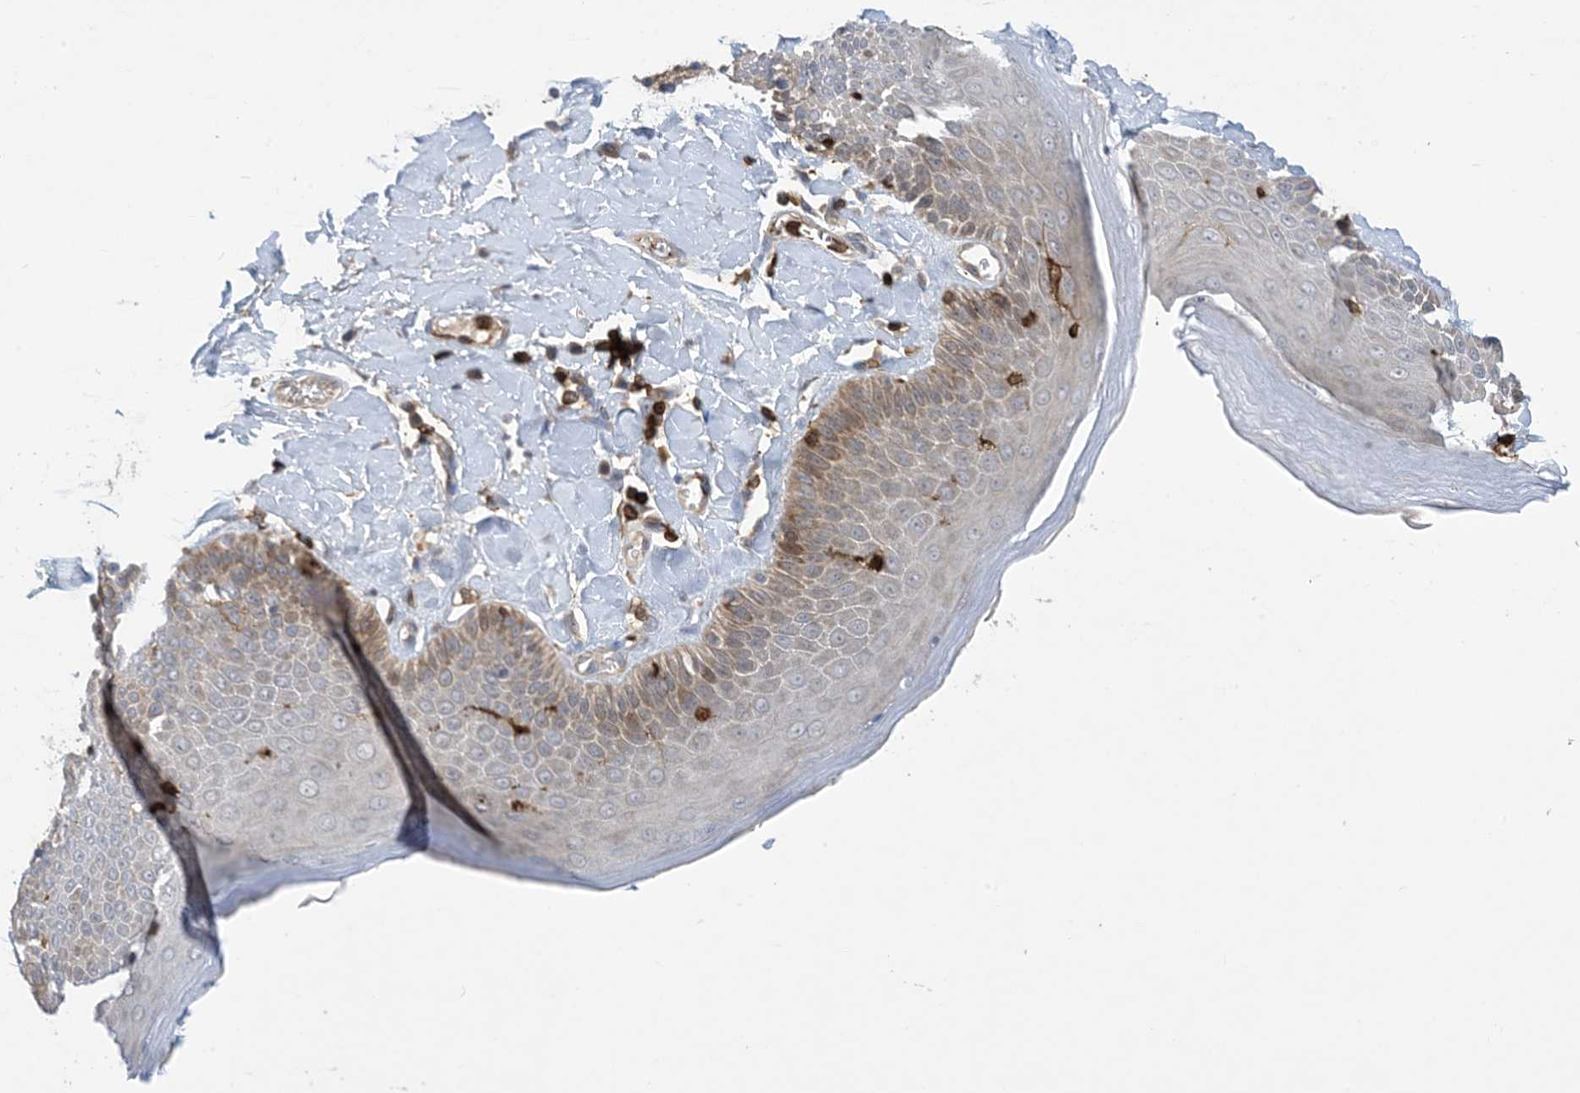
{"staining": {"intensity": "moderate", "quantity": "<25%", "location": "cytoplasmic/membranous"}, "tissue": "skin", "cell_type": "Epidermal cells", "image_type": "normal", "snomed": [{"axis": "morphology", "description": "Normal tissue, NOS"}, {"axis": "topography", "description": "Anal"}], "caption": "About <25% of epidermal cells in unremarkable skin demonstrate moderate cytoplasmic/membranous protein positivity as visualized by brown immunohistochemical staining.", "gene": "AK9", "patient": {"sex": "male", "age": 69}}